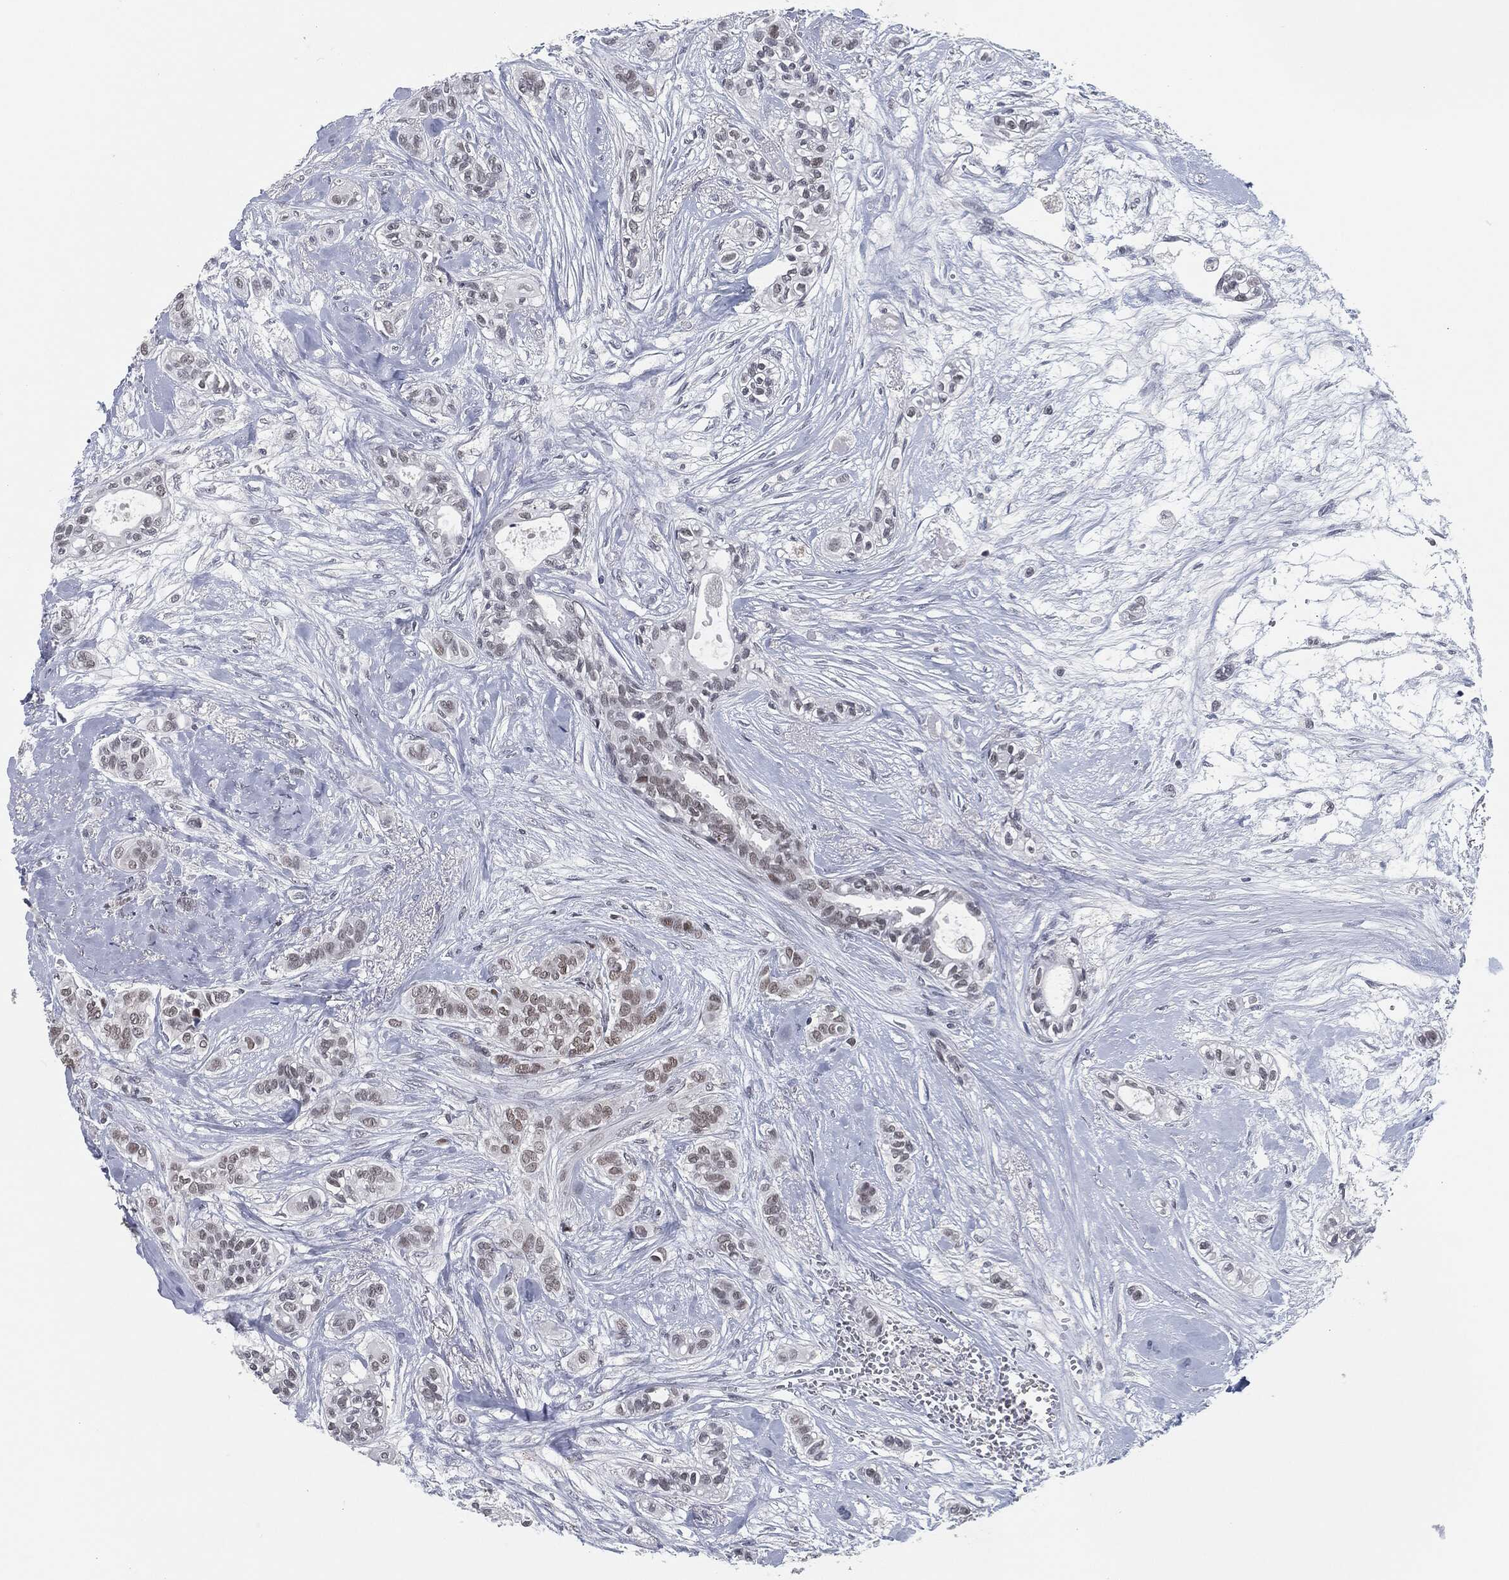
{"staining": {"intensity": "weak", "quantity": "25%-75%", "location": "nuclear"}, "tissue": "breast cancer", "cell_type": "Tumor cells", "image_type": "cancer", "snomed": [{"axis": "morphology", "description": "Duct carcinoma"}, {"axis": "topography", "description": "Breast"}], "caption": "IHC micrograph of neoplastic tissue: infiltrating ductal carcinoma (breast) stained using IHC reveals low levels of weak protein expression localized specifically in the nuclear of tumor cells, appearing as a nuclear brown color.", "gene": "ANXA1", "patient": {"sex": "female", "age": 71}}